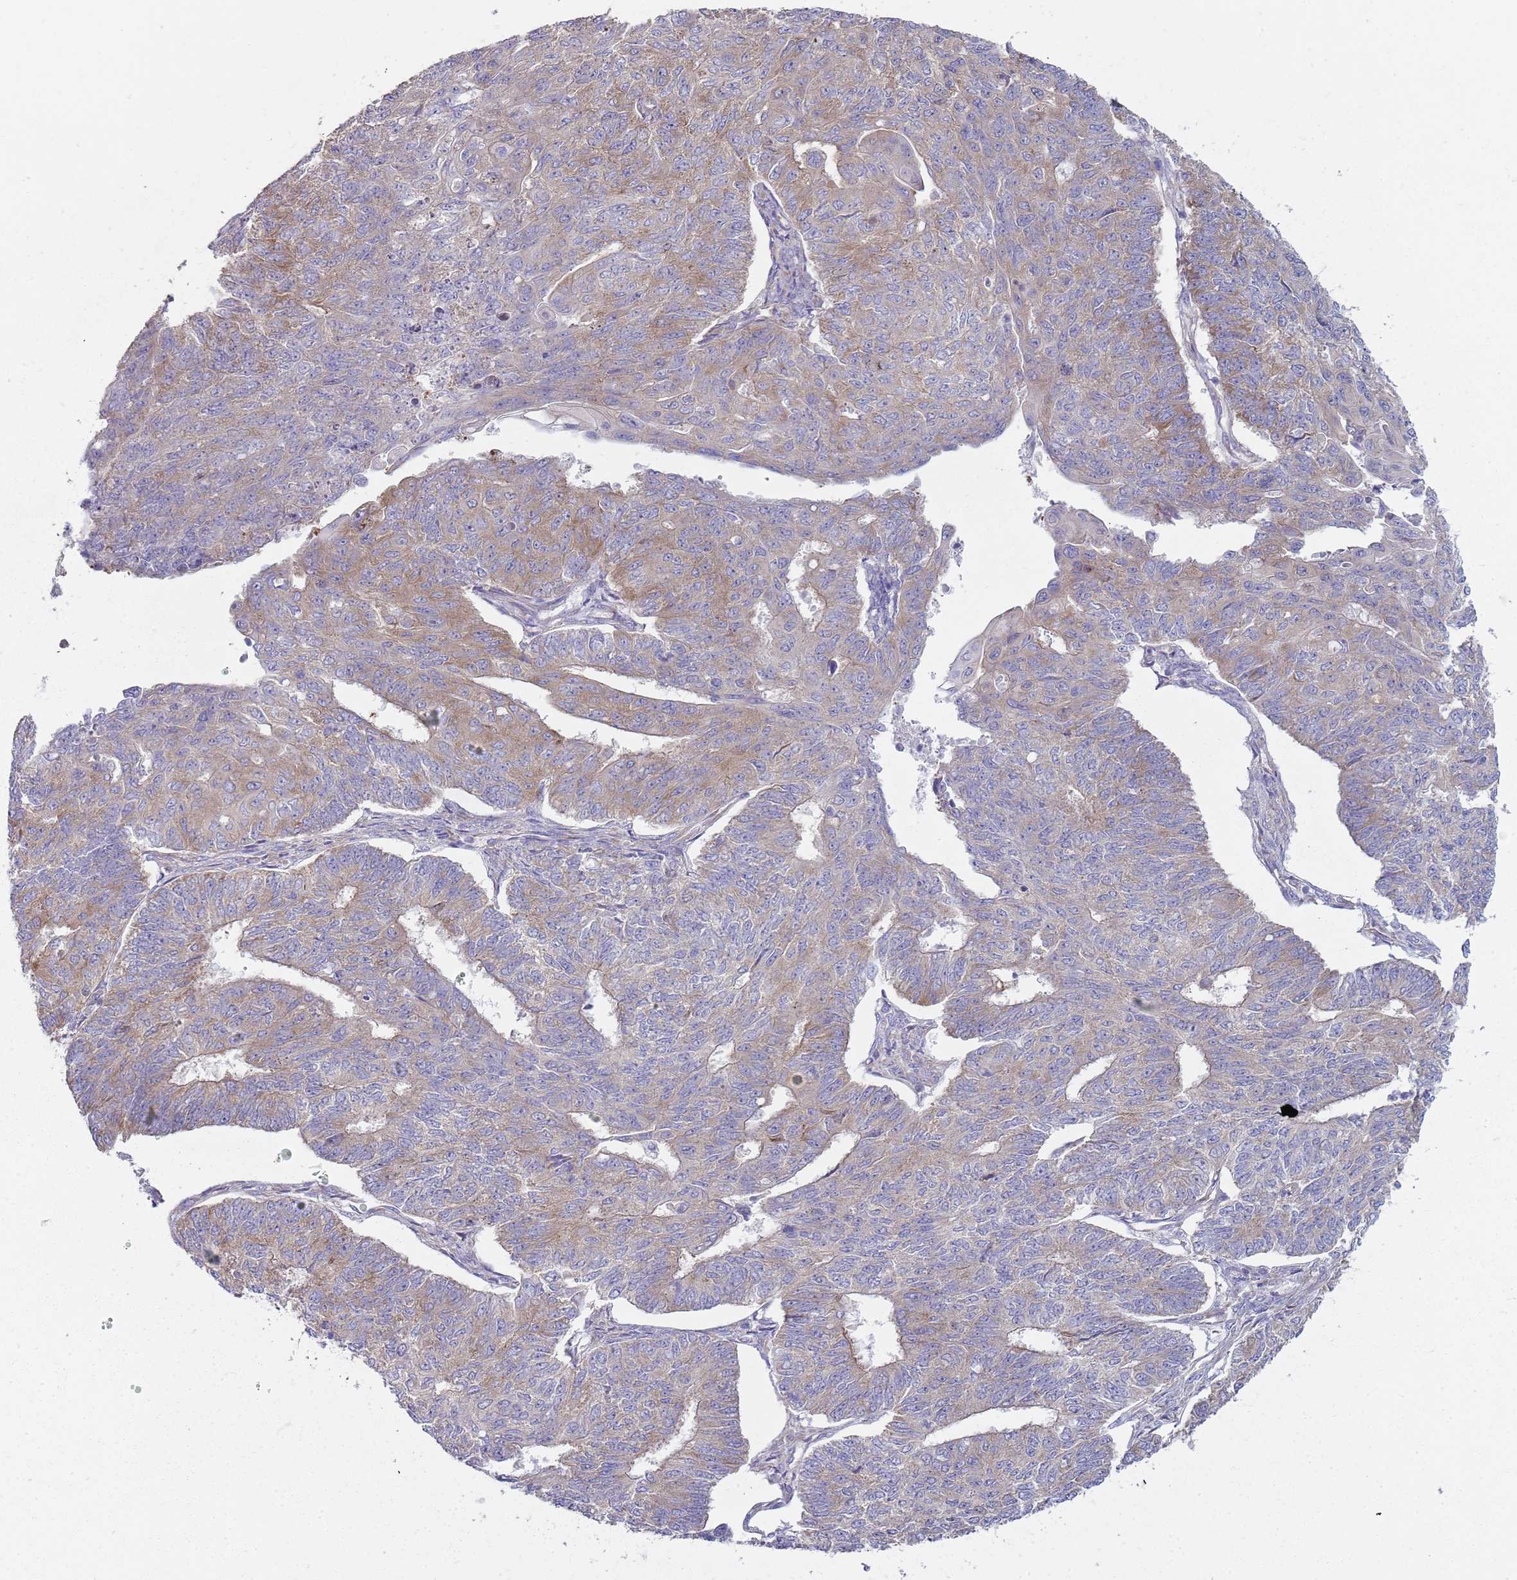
{"staining": {"intensity": "moderate", "quantity": "25%-75%", "location": "cytoplasmic/membranous"}, "tissue": "endometrial cancer", "cell_type": "Tumor cells", "image_type": "cancer", "snomed": [{"axis": "morphology", "description": "Adenocarcinoma, NOS"}, {"axis": "topography", "description": "Endometrium"}], "caption": "Immunohistochemical staining of human endometrial cancer demonstrates medium levels of moderate cytoplasmic/membranous protein positivity in about 25%-75% of tumor cells.", "gene": "SLC26A6", "patient": {"sex": "female", "age": 32}}